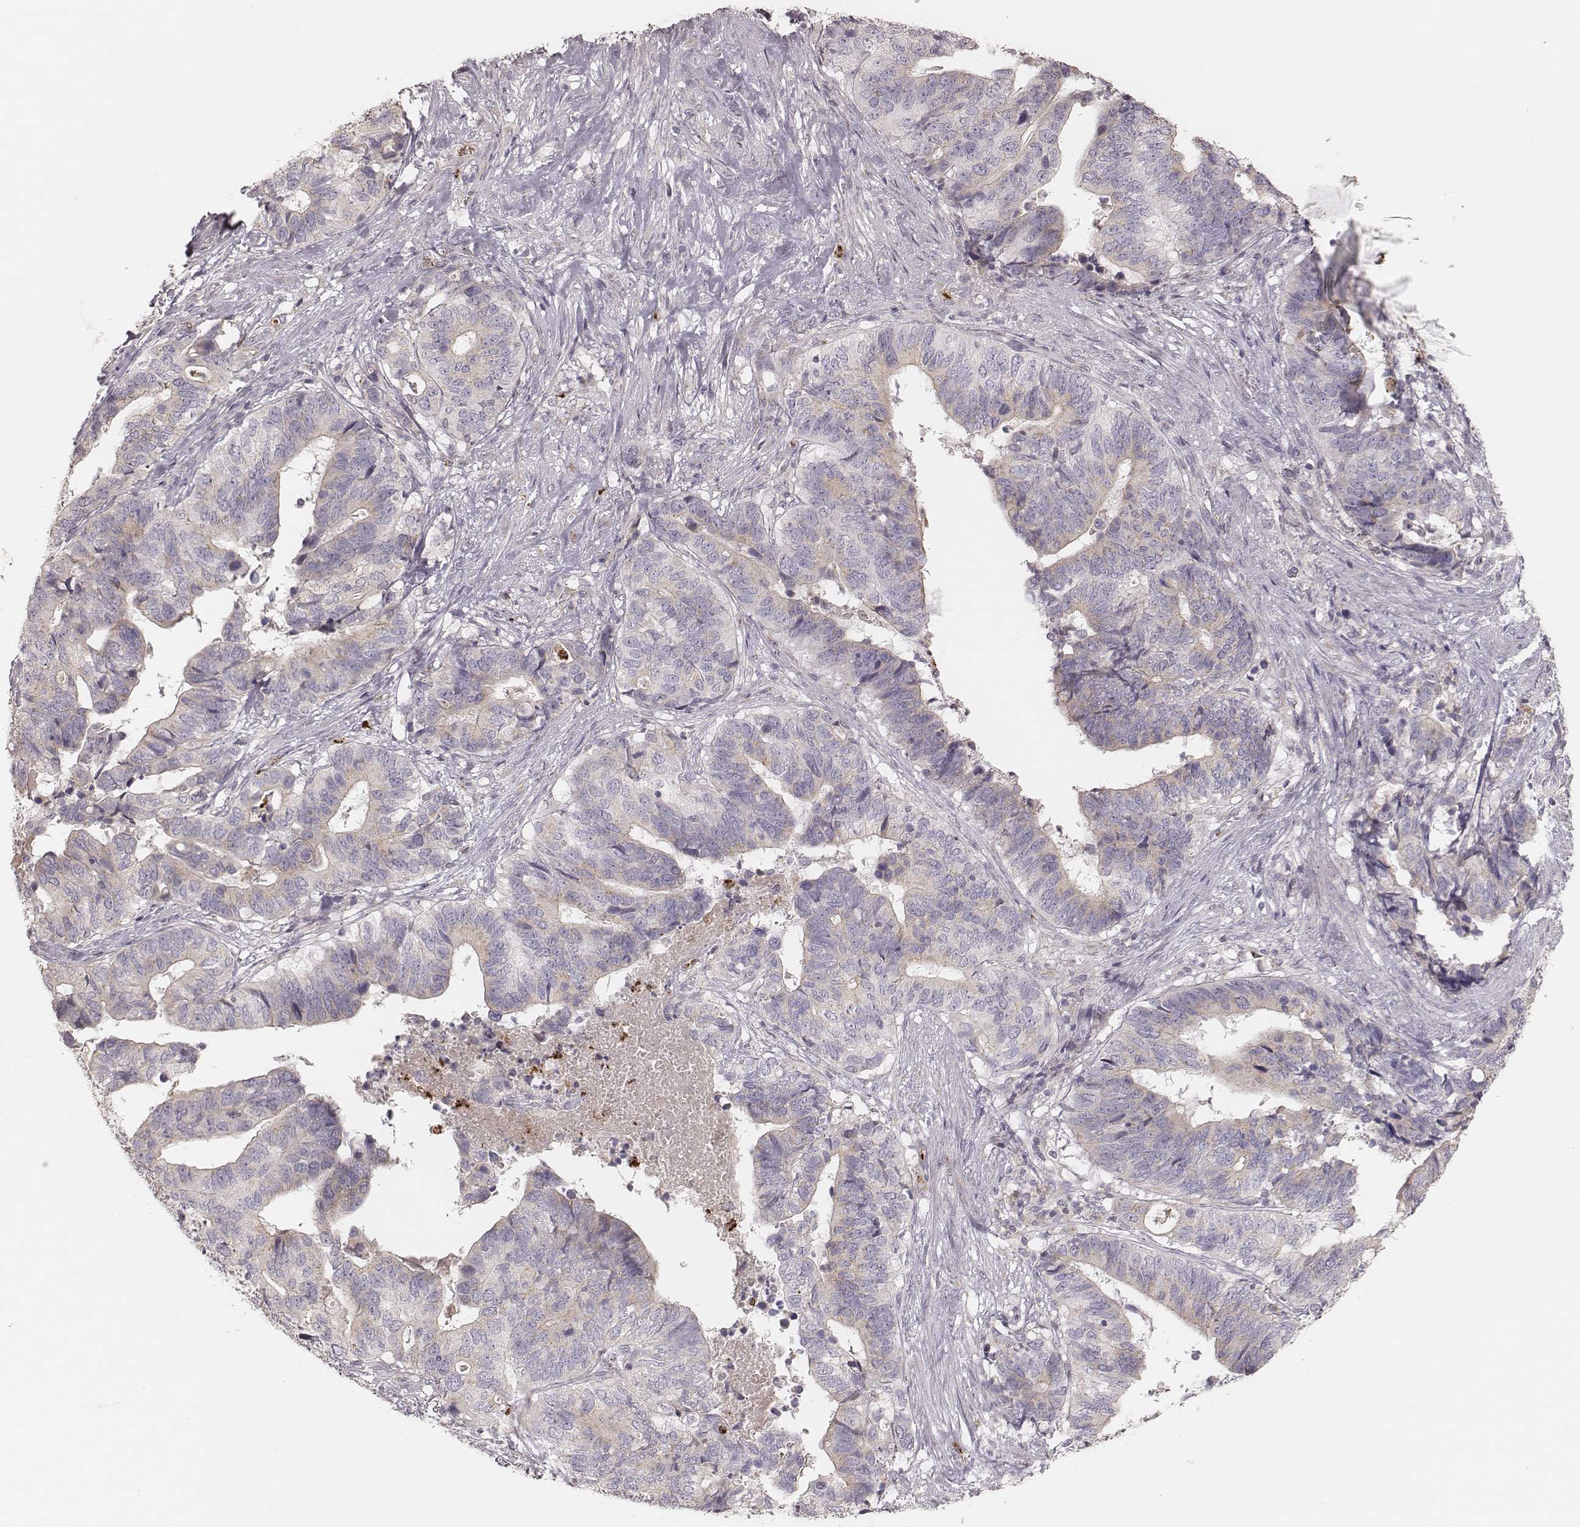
{"staining": {"intensity": "negative", "quantity": "none", "location": "none"}, "tissue": "stomach cancer", "cell_type": "Tumor cells", "image_type": "cancer", "snomed": [{"axis": "morphology", "description": "Adenocarcinoma, NOS"}, {"axis": "topography", "description": "Stomach, upper"}], "caption": "Stomach cancer was stained to show a protein in brown. There is no significant positivity in tumor cells.", "gene": "ABCA7", "patient": {"sex": "female", "age": 67}}